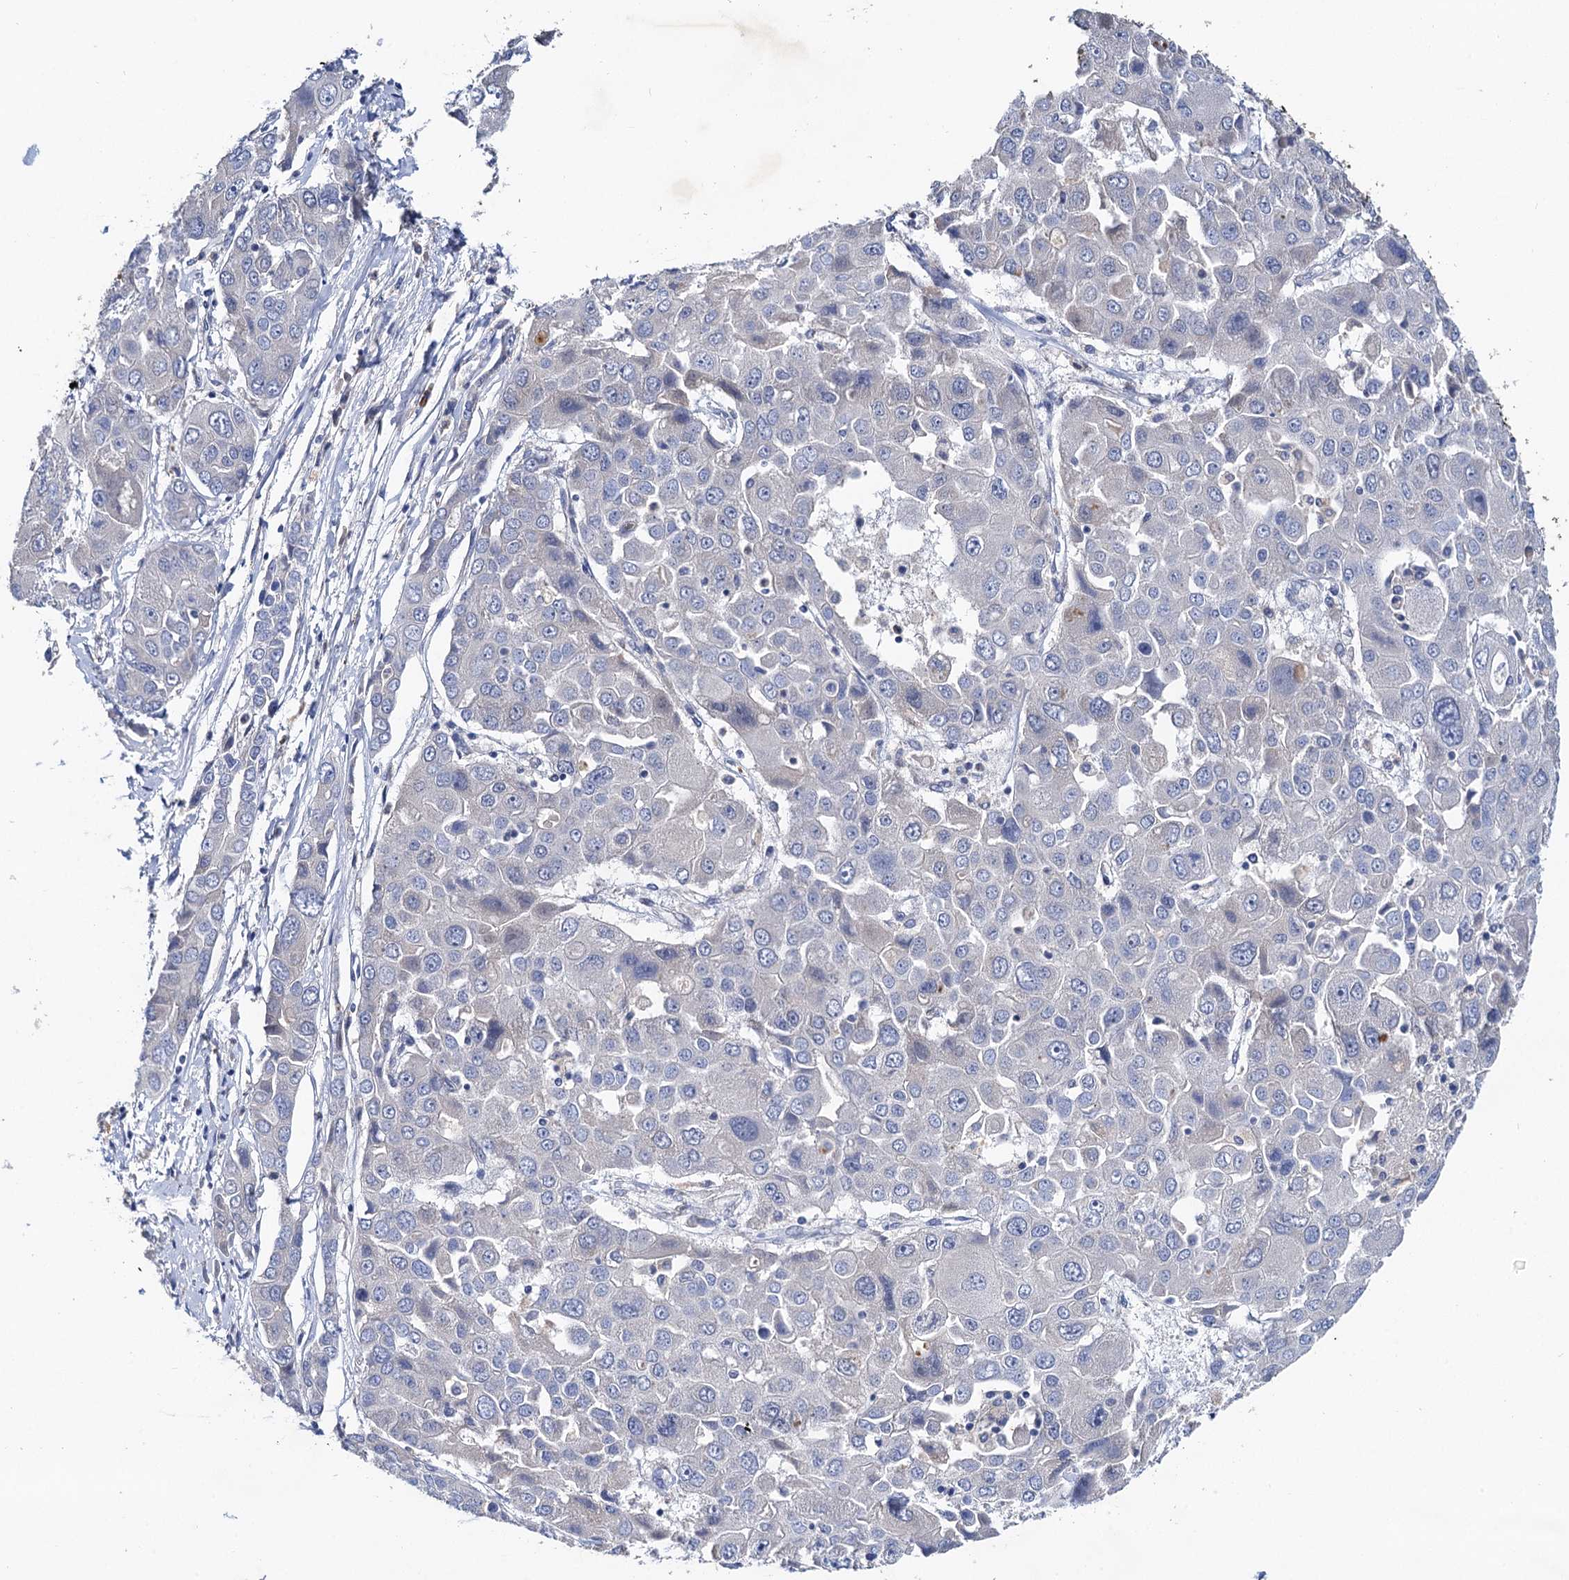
{"staining": {"intensity": "negative", "quantity": "none", "location": "none"}, "tissue": "liver cancer", "cell_type": "Tumor cells", "image_type": "cancer", "snomed": [{"axis": "morphology", "description": "Cholangiocarcinoma"}, {"axis": "topography", "description": "Liver"}], "caption": "Tumor cells show no significant staining in liver cancer (cholangiocarcinoma).", "gene": "TMEM39B", "patient": {"sex": "male", "age": 67}}